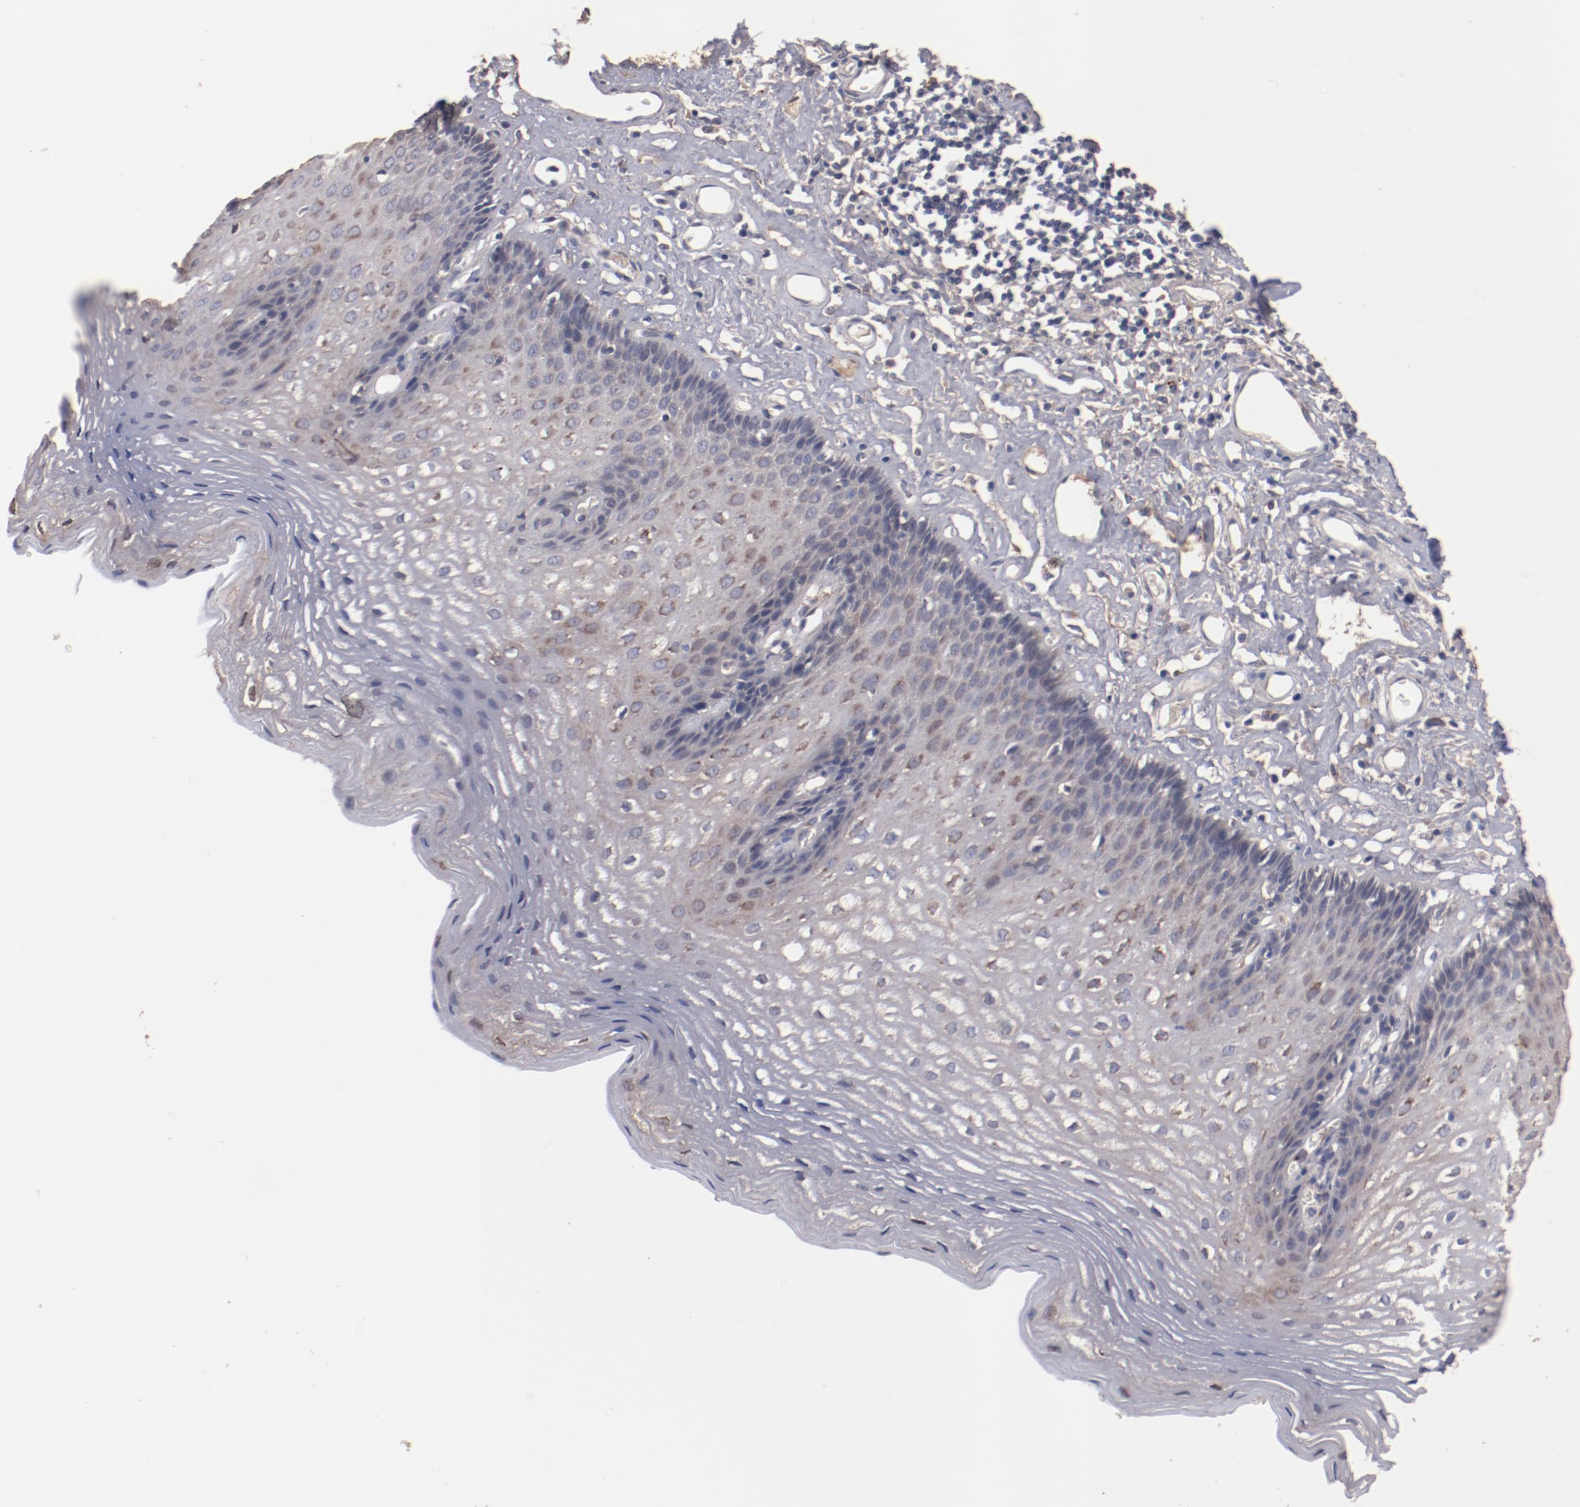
{"staining": {"intensity": "weak", "quantity": "25%-75%", "location": "cytoplasmic/membranous"}, "tissue": "esophagus", "cell_type": "Squamous epithelial cells", "image_type": "normal", "snomed": [{"axis": "morphology", "description": "Normal tissue, NOS"}, {"axis": "topography", "description": "Esophagus"}], "caption": "IHC image of benign esophagus: human esophagus stained using IHC reveals low levels of weak protein expression localized specifically in the cytoplasmic/membranous of squamous epithelial cells, appearing as a cytoplasmic/membranous brown color.", "gene": "DIPK2B", "patient": {"sex": "female", "age": 70}}